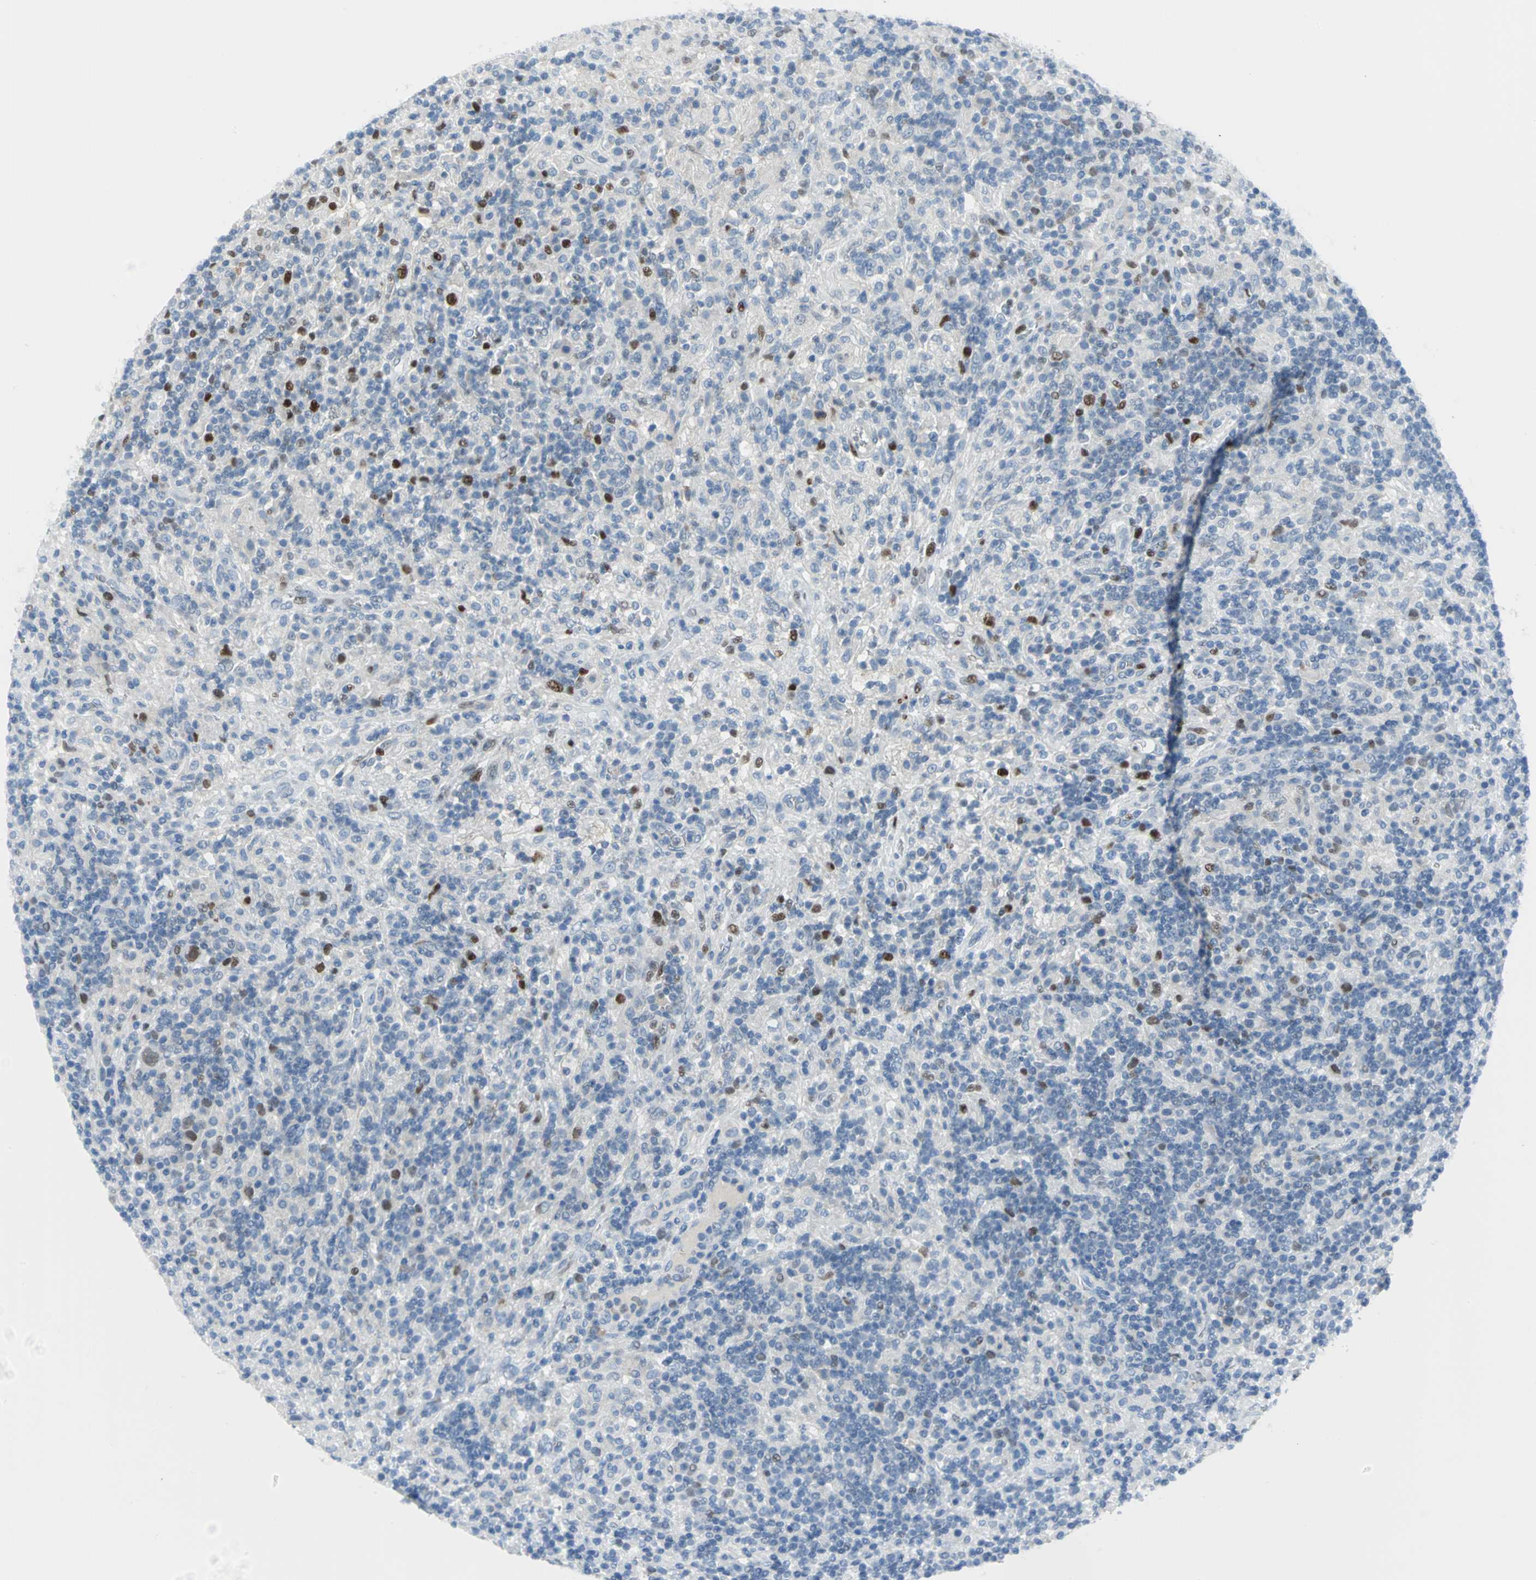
{"staining": {"intensity": "strong", "quantity": "<25%", "location": "nuclear"}, "tissue": "lymphoma", "cell_type": "Tumor cells", "image_type": "cancer", "snomed": [{"axis": "morphology", "description": "Hodgkin's disease, NOS"}, {"axis": "topography", "description": "Lymph node"}], "caption": "Immunohistochemical staining of human lymphoma shows strong nuclear protein staining in about <25% of tumor cells. (brown staining indicates protein expression, while blue staining denotes nuclei).", "gene": "MCM3", "patient": {"sex": "male", "age": 70}}